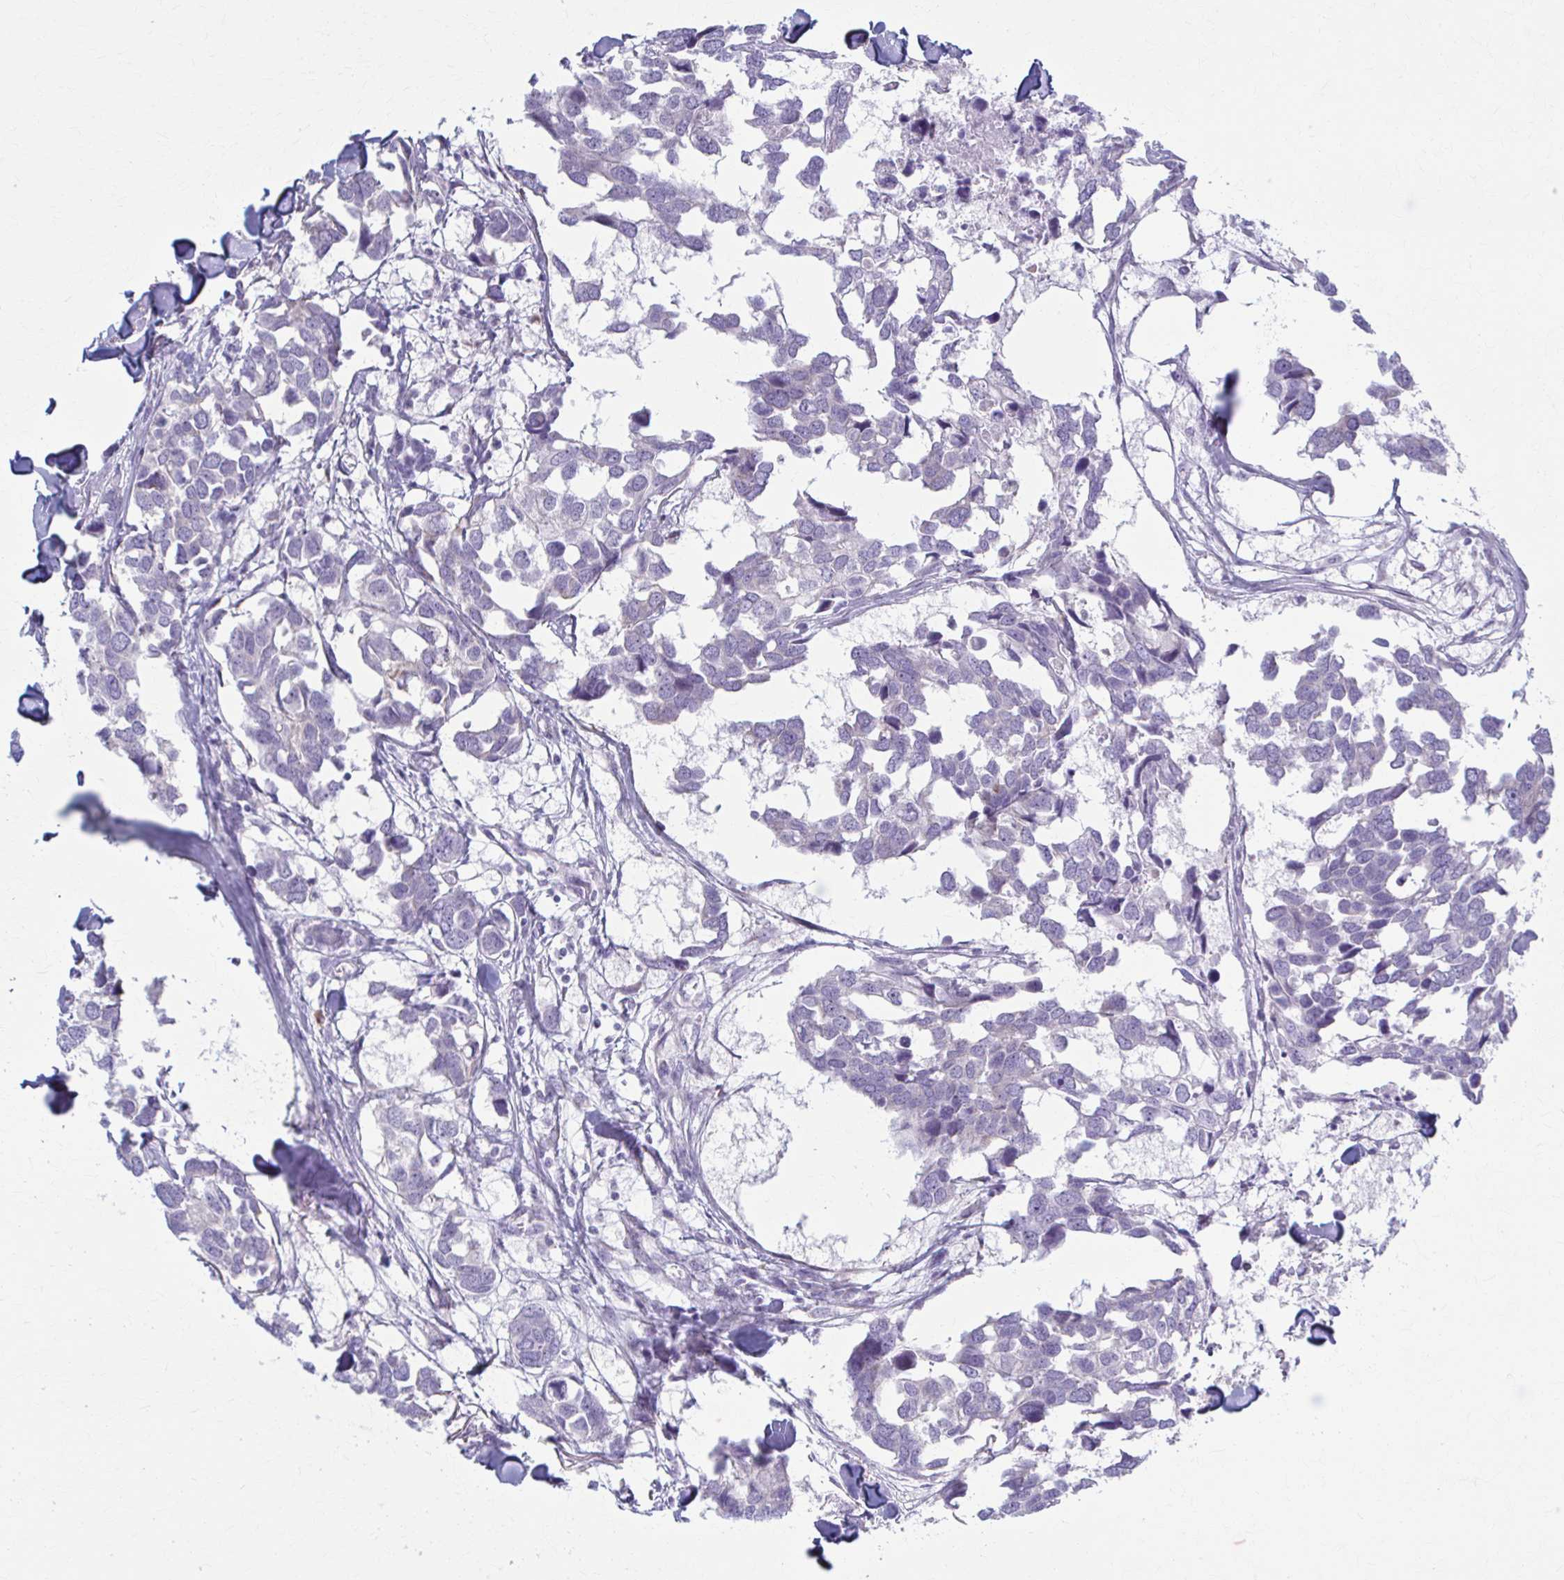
{"staining": {"intensity": "negative", "quantity": "none", "location": "none"}, "tissue": "breast cancer", "cell_type": "Tumor cells", "image_type": "cancer", "snomed": [{"axis": "morphology", "description": "Duct carcinoma"}, {"axis": "topography", "description": "Breast"}], "caption": "Immunohistochemistry (IHC) micrograph of human breast intraductal carcinoma stained for a protein (brown), which displays no staining in tumor cells.", "gene": "PRKRA", "patient": {"sex": "female", "age": 83}}